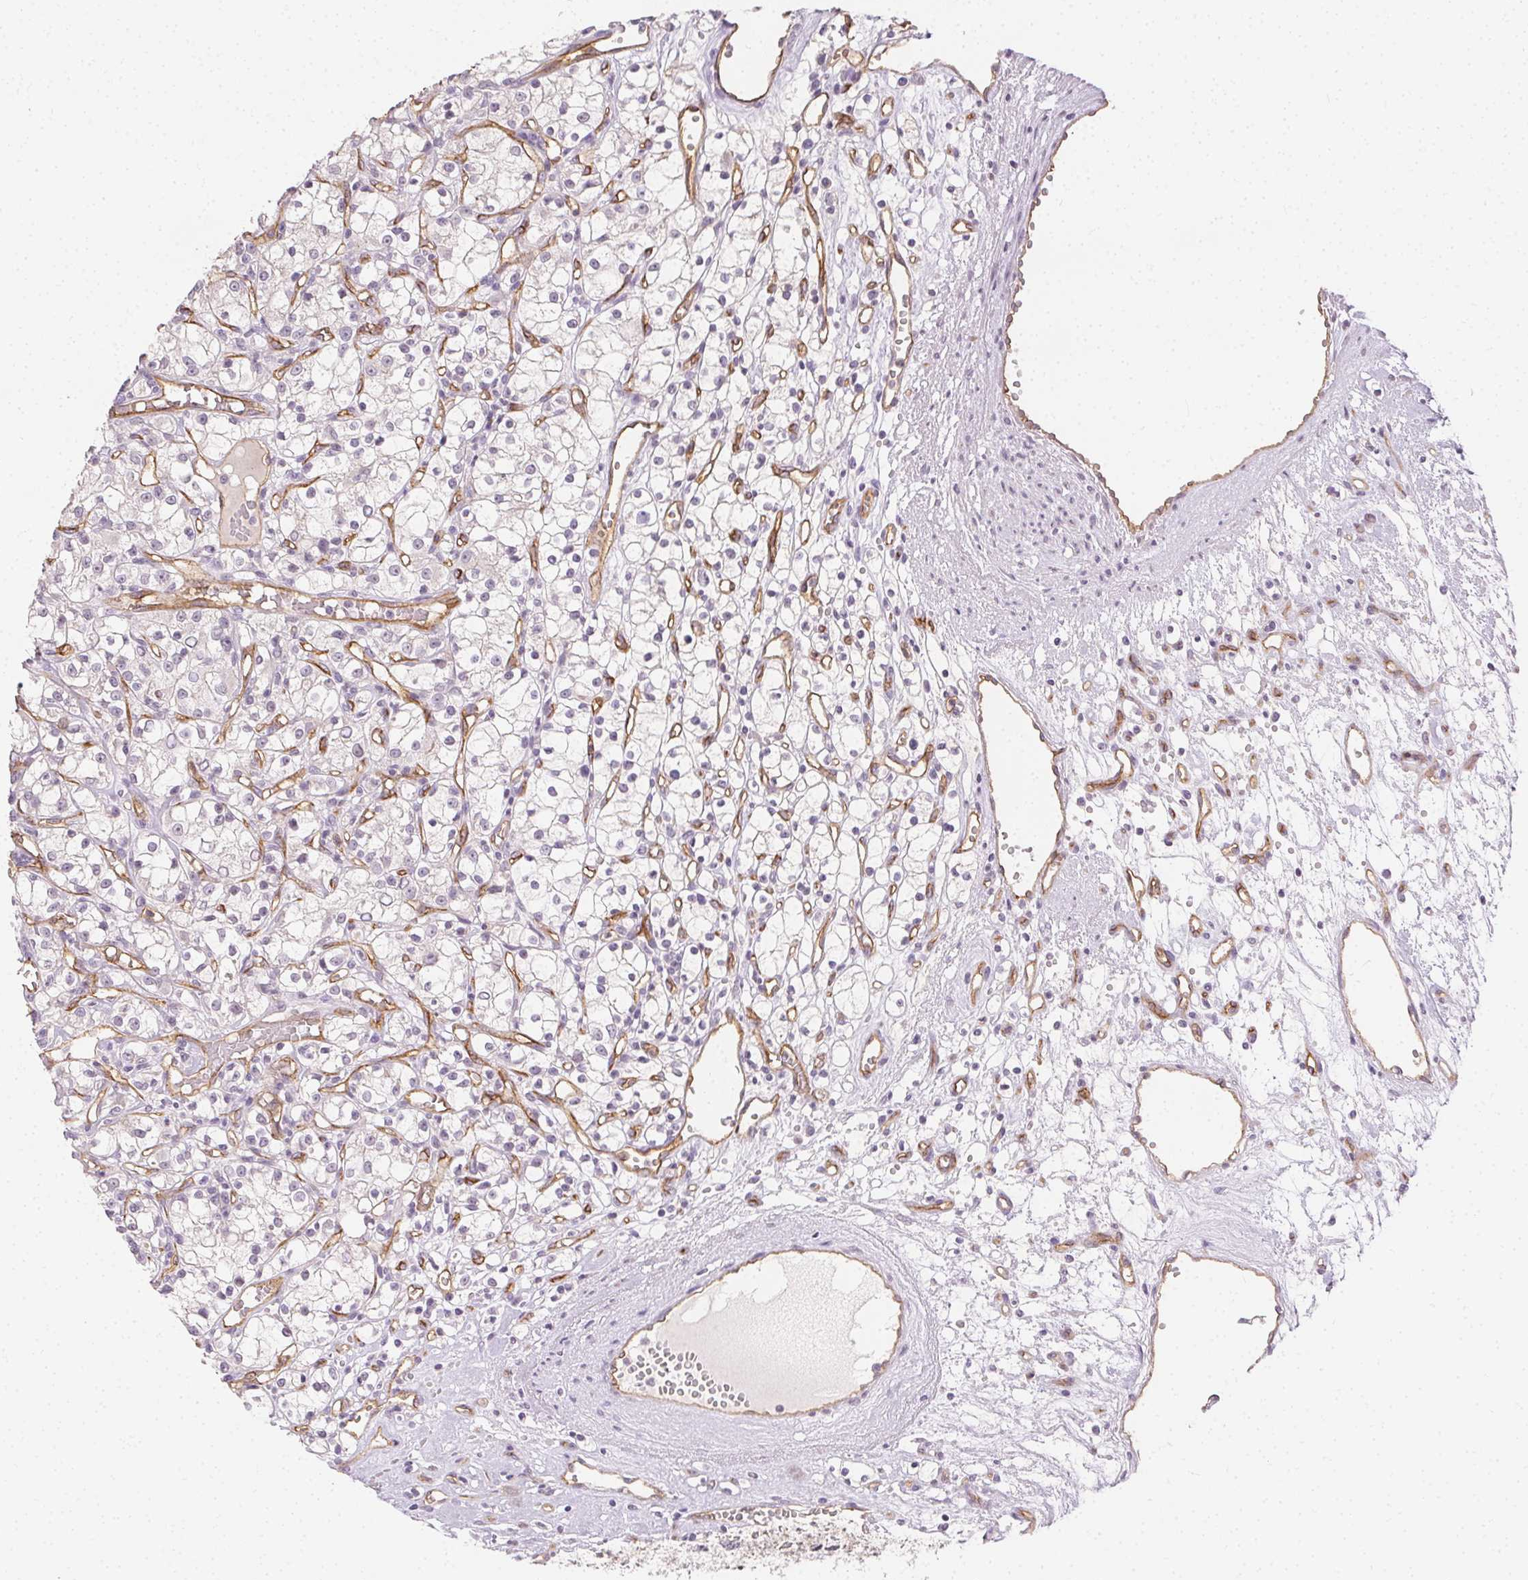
{"staining": {"intensity": "negative", "quantity": "none", "location": "none"}, "tissue": "renal cancer", "cell_type": "Tumor cells", "image_type": "cancer", "snomed": [{"axis": "morphology", "description": "Adenocarcinoma, NOS"}, {"axis": "topography", "description": "Kidney"}], "caption": "There is no significant expression in tumor cells of adenocarcinoma (renal). The staining is performed using DAB brown chromogen with nuclei counter-stained in using hematoxylin.", "gene": "PODXL", "patient": {"sex": "female", "age": 59}}